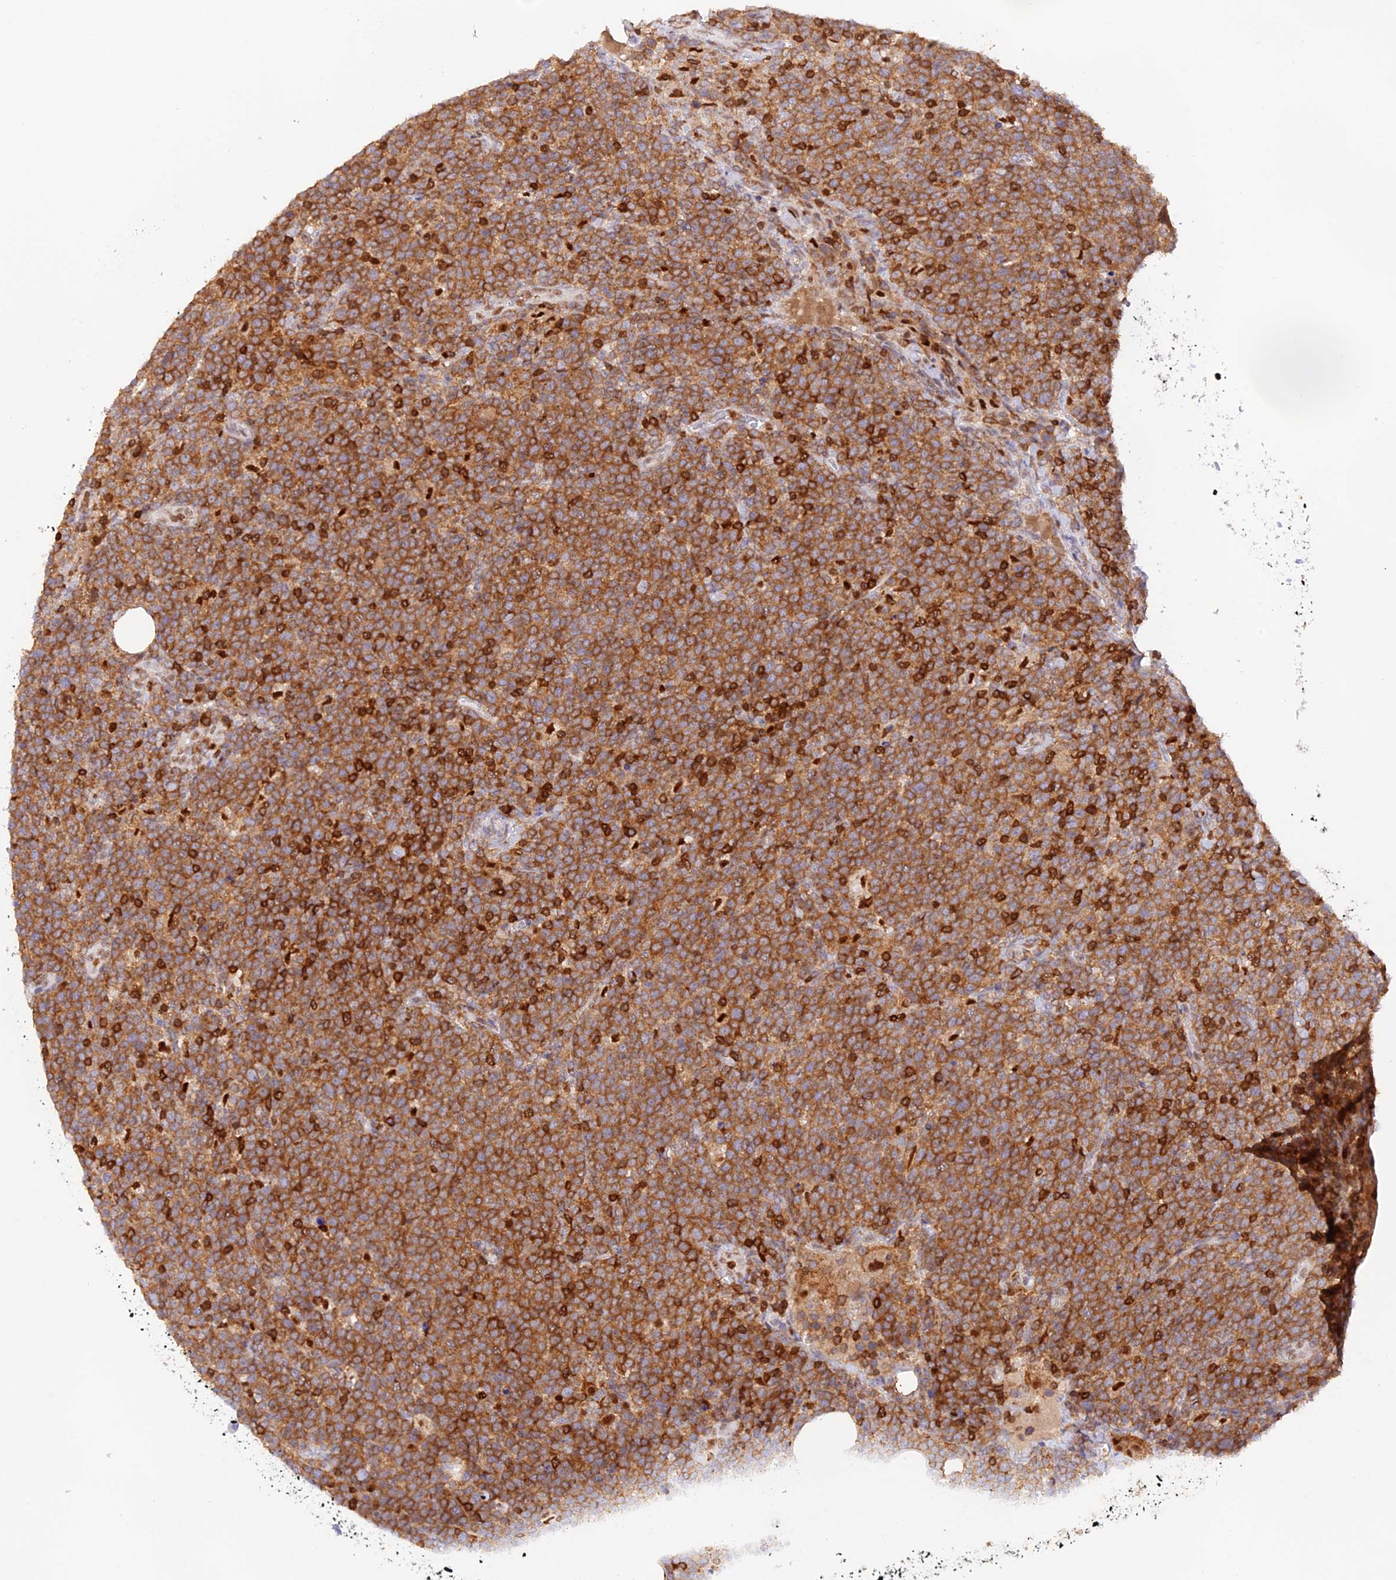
{"staining": {"intensity": "moderate", "quantity": ">75%", "location": "cytoplasmic/membranous"}, "tissue": "lymphoma", "cell_type": "Tumor cells", "image_type": "cancer", "snomed": [{"axis": "morphology", "description": "Malignant lymphoma, non-Hodgkin's type, High grade"}, {"axis": "topography", "description": "Lymph node"}], "caption": "A brown stain highlights moderate cytoplasmic/membranous positivity of a protein in malignant lymphoma, non-Hodgkin's type (high-grade) tumor cells.", "gene": "DENND1C", "patient": {"sex": "male", "age": 61}}